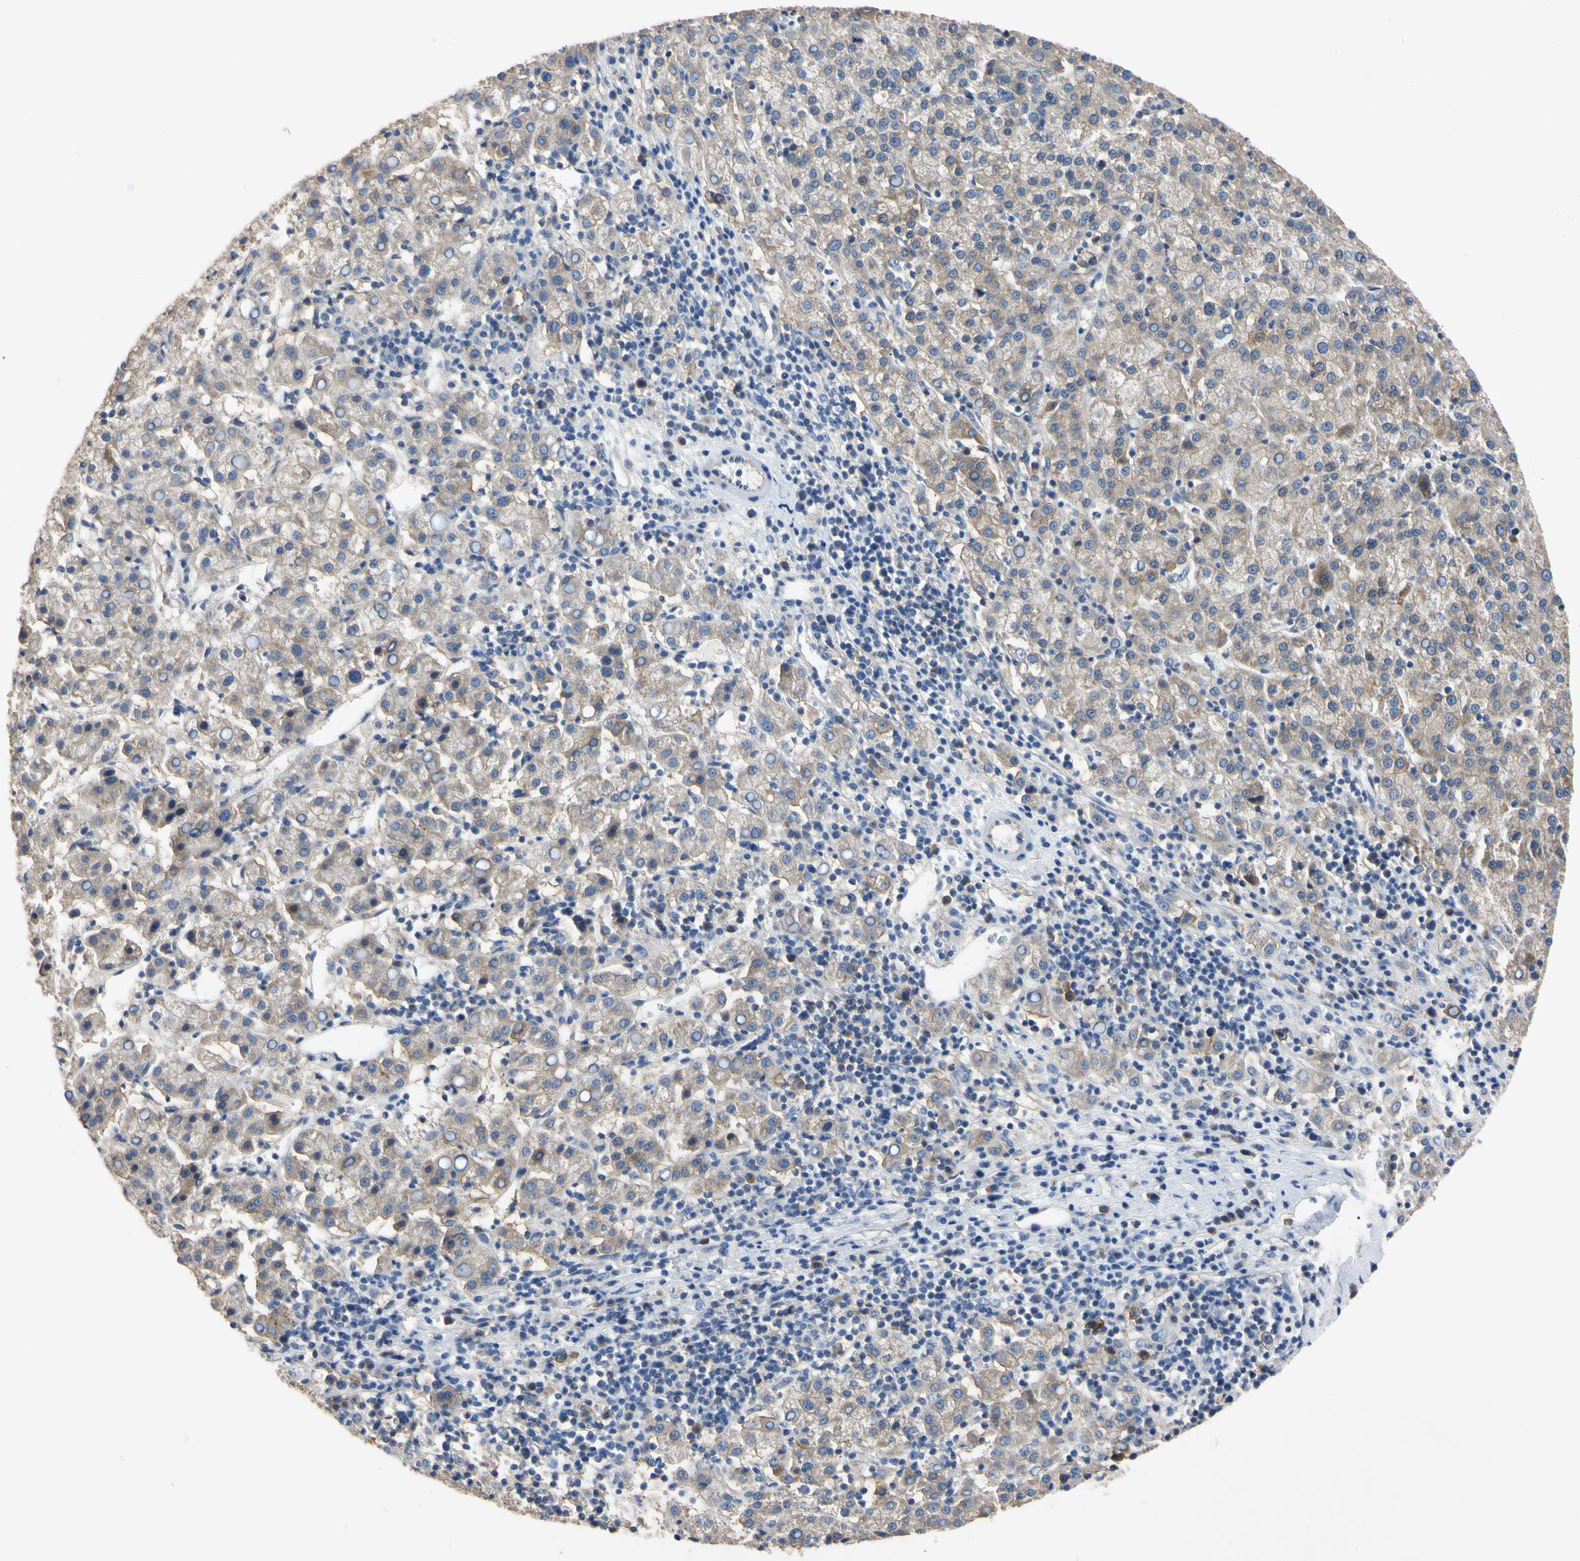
{"staining": {"intensity": "weak", "quantity": ">75%", "location": "cytoplasmic/membranous"}, "tissue": "liver cancer", "cell_type": "Tumor cells", "image_type": "cancer", "snomed": [{"axis": "morphology", "description": "Carcinoma, Hepatocellular, NOS"}, {"axis": "topography", "description": "Liver"}], "caption": "Liver cancer stained for a protein (brown) shows weak cytoplasmic/membranous positive positivity in approximately >75% of tumor cells.", "gene": "PNKD", "patient": {"sex": "female", "age": 58}}